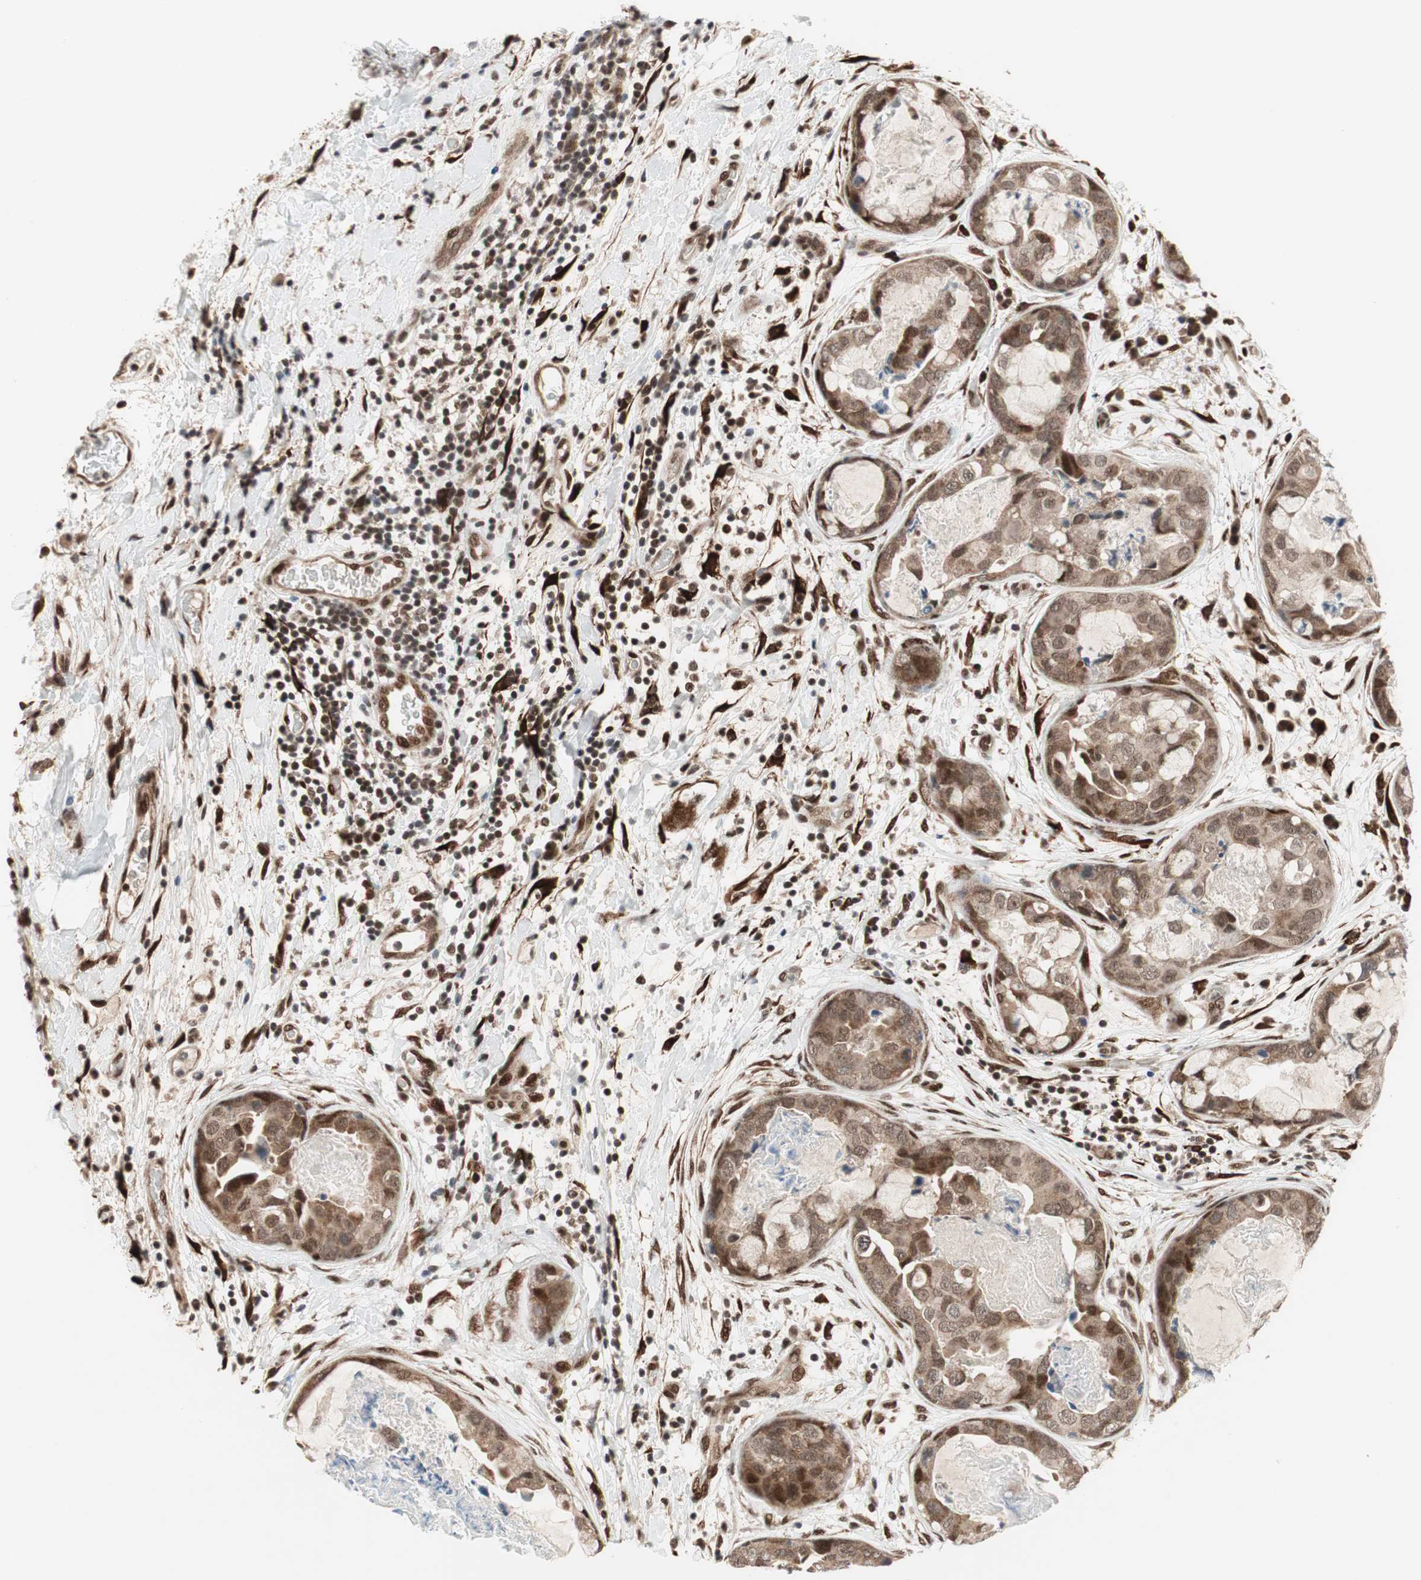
{"staining": {"intensity": "moderate", "quantity": ">75%", "location": "cytoplasmic/membranous,nuclear"}, "tissue": "breast cancer", "cell_type": "Tumor cells", "image_type": "cancer", "snomed": [{"axis": "morphology", "description": "Duct carcinoma"}, {"axis": "topography", "description": "Breast"}], "caption": "A photomicrograph showing moderate cytoplasmic/membranous and nuclear positivity in approximately >75% of tumor cells in breast cancer (intraductal carcinoma), as visualized by brown immunohistochemical staining.", "gene": "TCF12", "patient": {"sex": "female", "age": 40}}